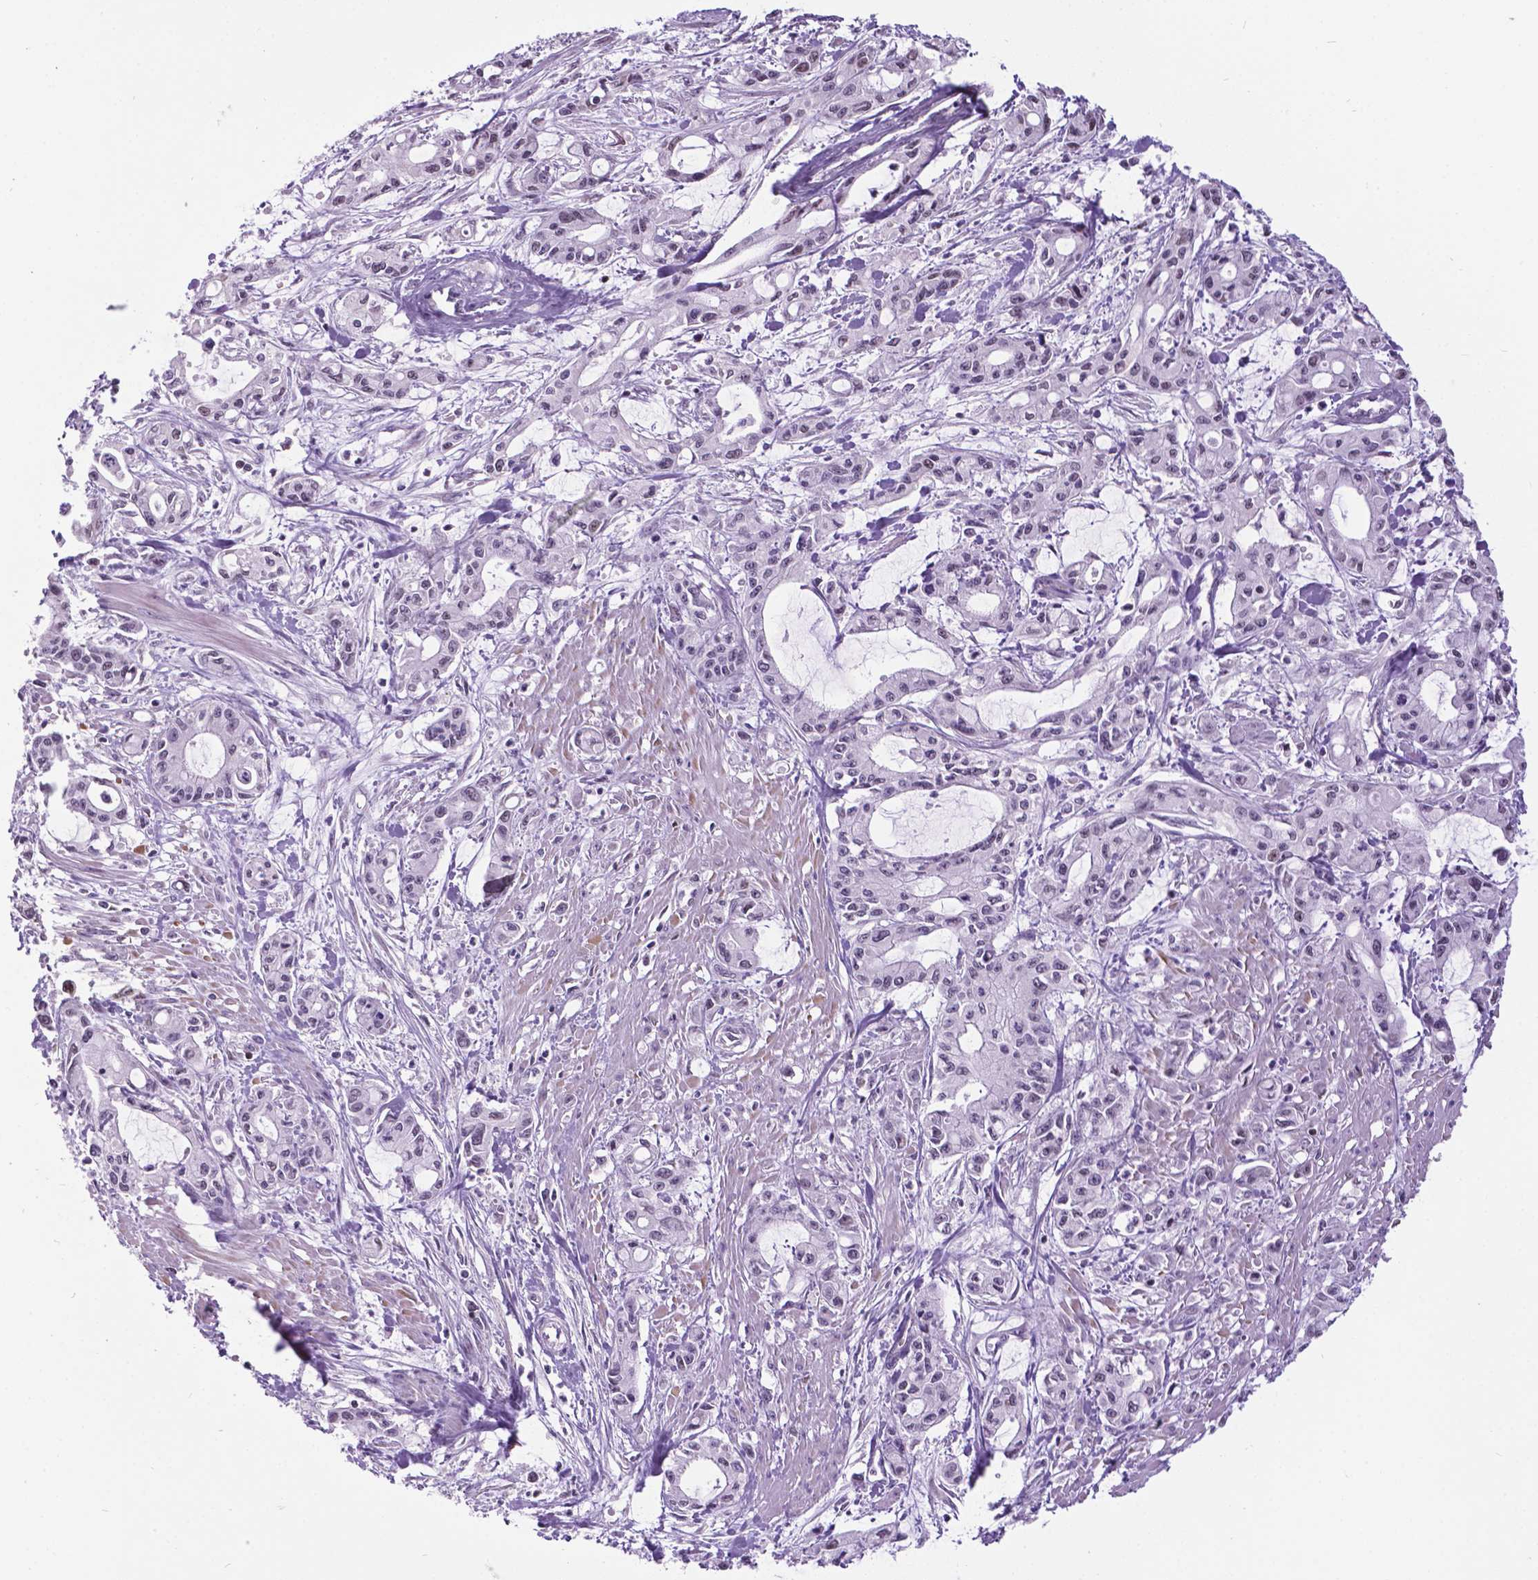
{"staining": {"intensity": "negative", "quantity": "none", "location": "none"}, "tissue": "pancreatic cancer", "cell_type": "Tumor cells", "image_type": "cancer", "snomed": [{"axis": "morphology", "description": "Adenocarcinoma, NOS"}, {"axis": "topography", "description": "Pancreas"}], "caption": "Adenocarcinoma (pancreatic) was stained to show a protein in brown. There is no significant expression in tumor cells.", "gene": "DPF3", "patient": {"sex": "male", "age": 48}}